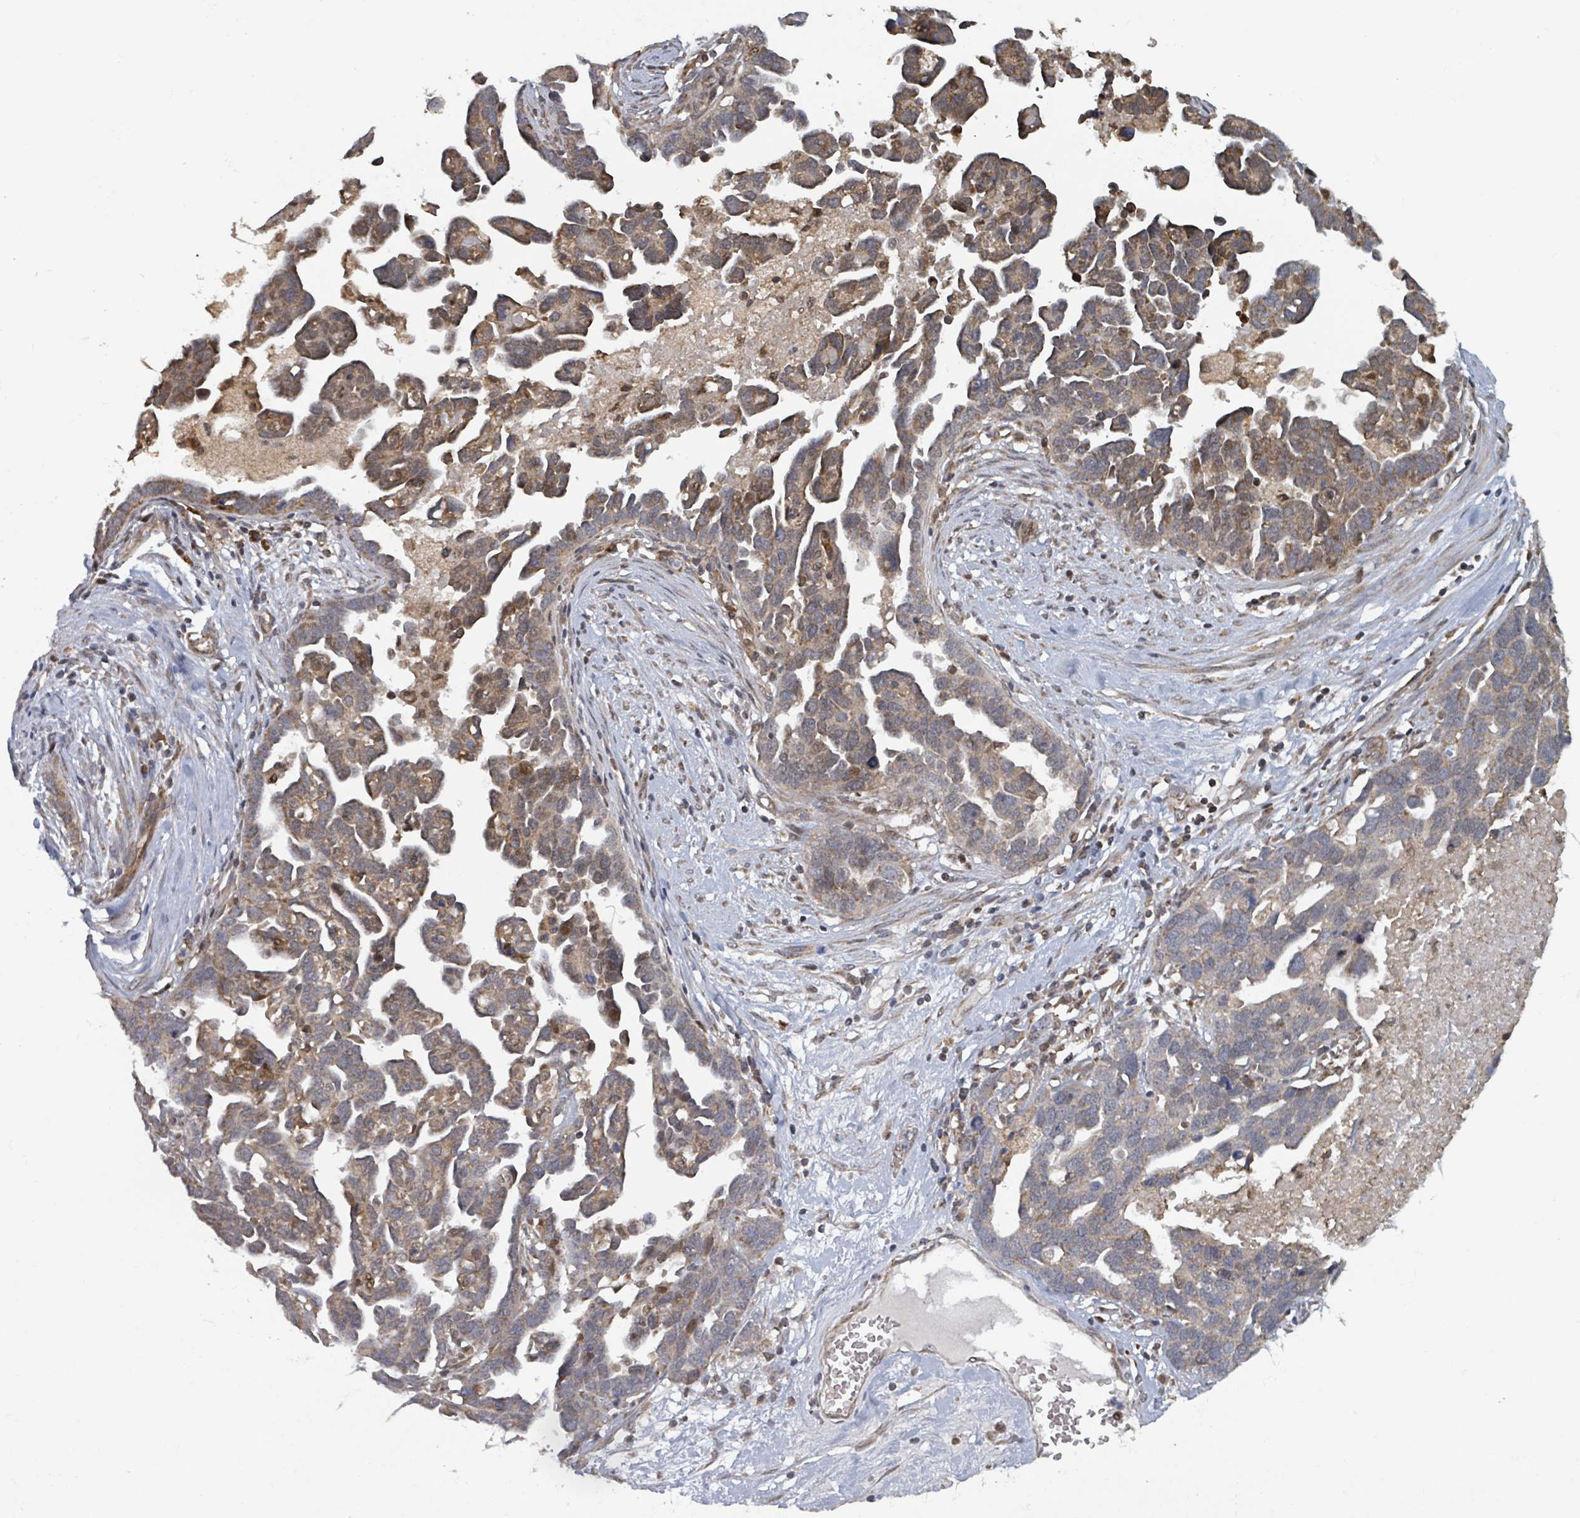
{"staining": {"intensity": "moderate", "quantity": ">75%", "location": "cytoplasmic/membranous"}, "tissue": "ovarian cancer", "cell_type": "Tumor cells", "image_type": "cancer", "snomed": [{"axis": "morphology", "description": "Cystadenocarcinoma, serous, NOS"}, {"axis": "topography", "description": "Ovary"}], "caption": "A medium amount of moderate cytoplasmic/membranous positivity is appreciated in about >75% of tumor cells in ovarian cancer (serous cystadenocarcinoma) tissue. The protein is shown in brown color, while the nuclei are stained blue.", "gene": "HIVEP1", "patient": {"sex": "female", "age": 54}}